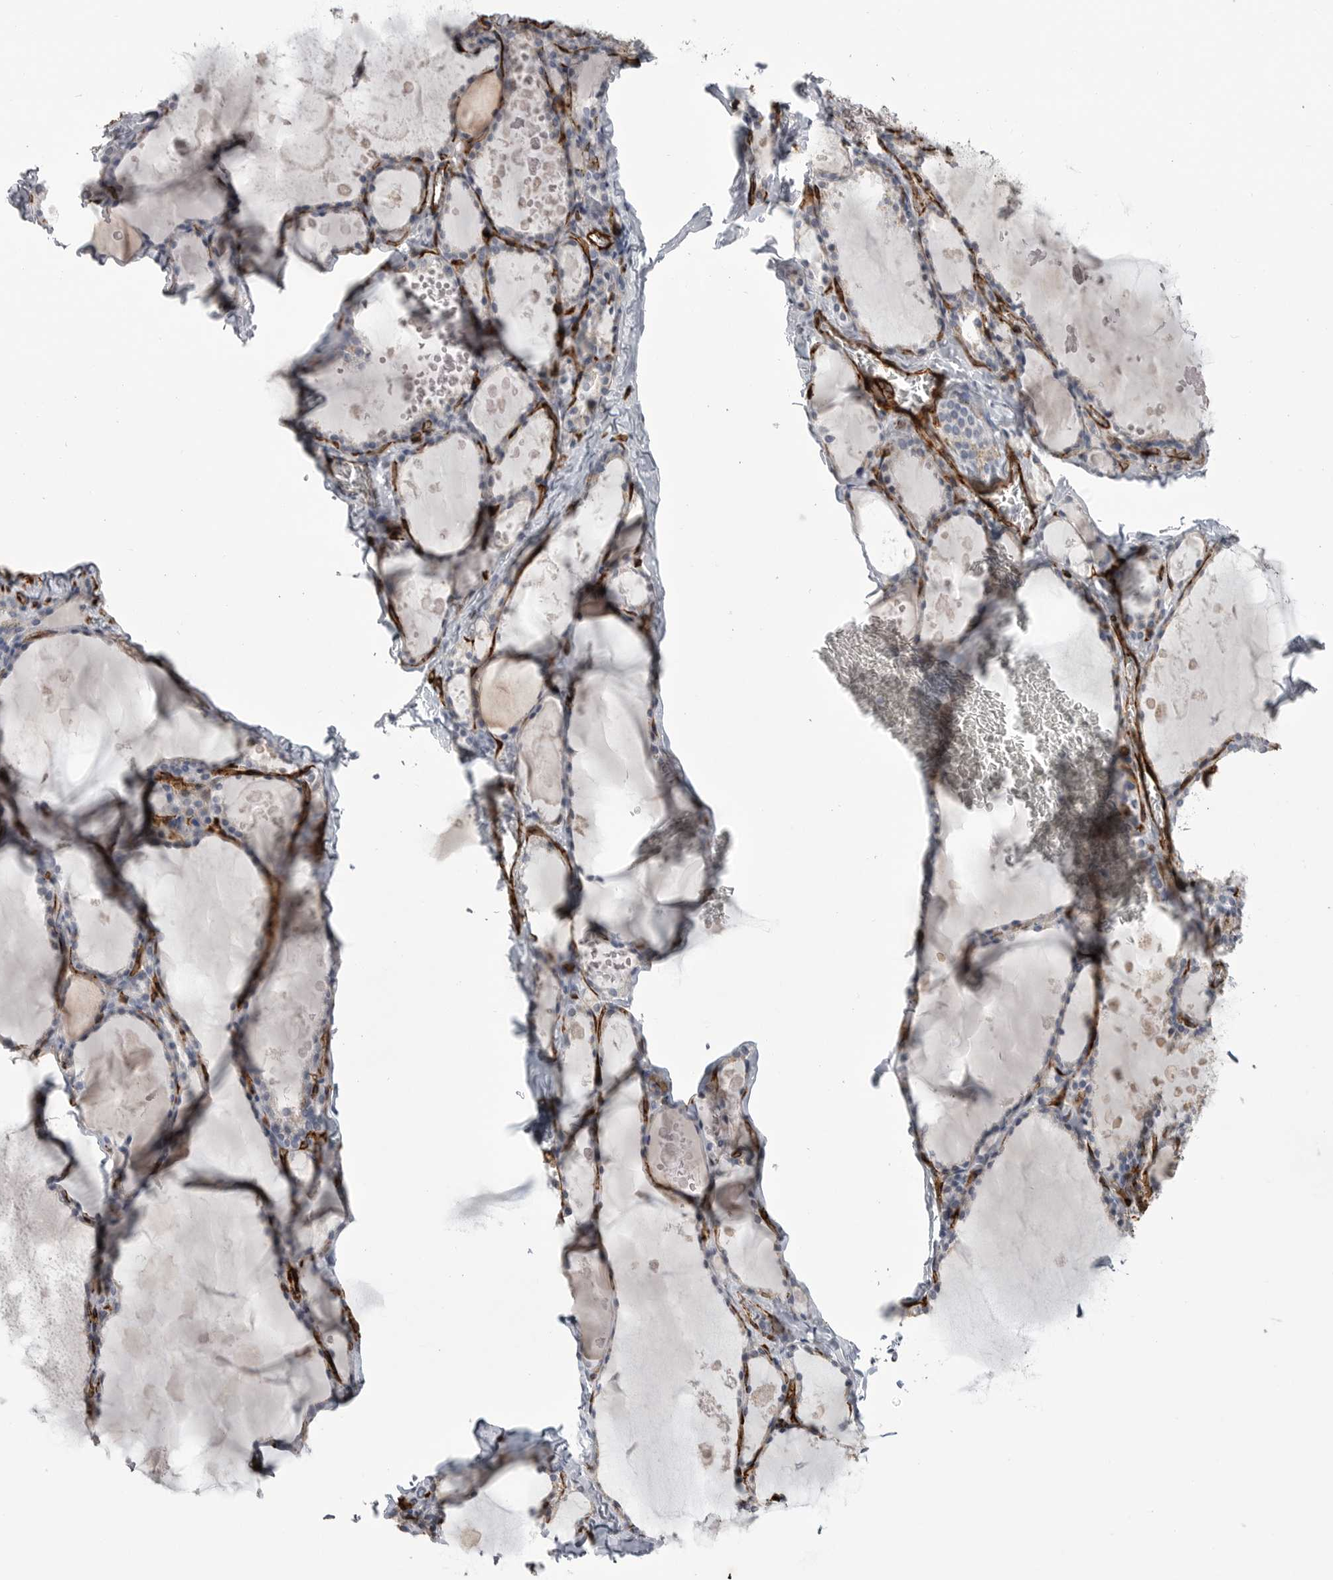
{"staining": {"intensity": "negative", "quantity": "none", "location": "none"}, "tissue": "thyroid gland", "cell_type": "Glandular cells", "image_type": "normal", "snomed": [{"axis": "morphology", "description": "Normal tissue, NOS"}, {"axis": "topography", "description": "Thyroid gland"}], "caption": "Glandular cells are negative for brown protein staining in benign thyroid gland. The staining is performed using DAB (3,3'-diaminobenzidine) brown chromogen with nuclei counter-stained in using hematoxylin.", "gene": "AOC3", "patient": {"sex": "male", "age": 56}}